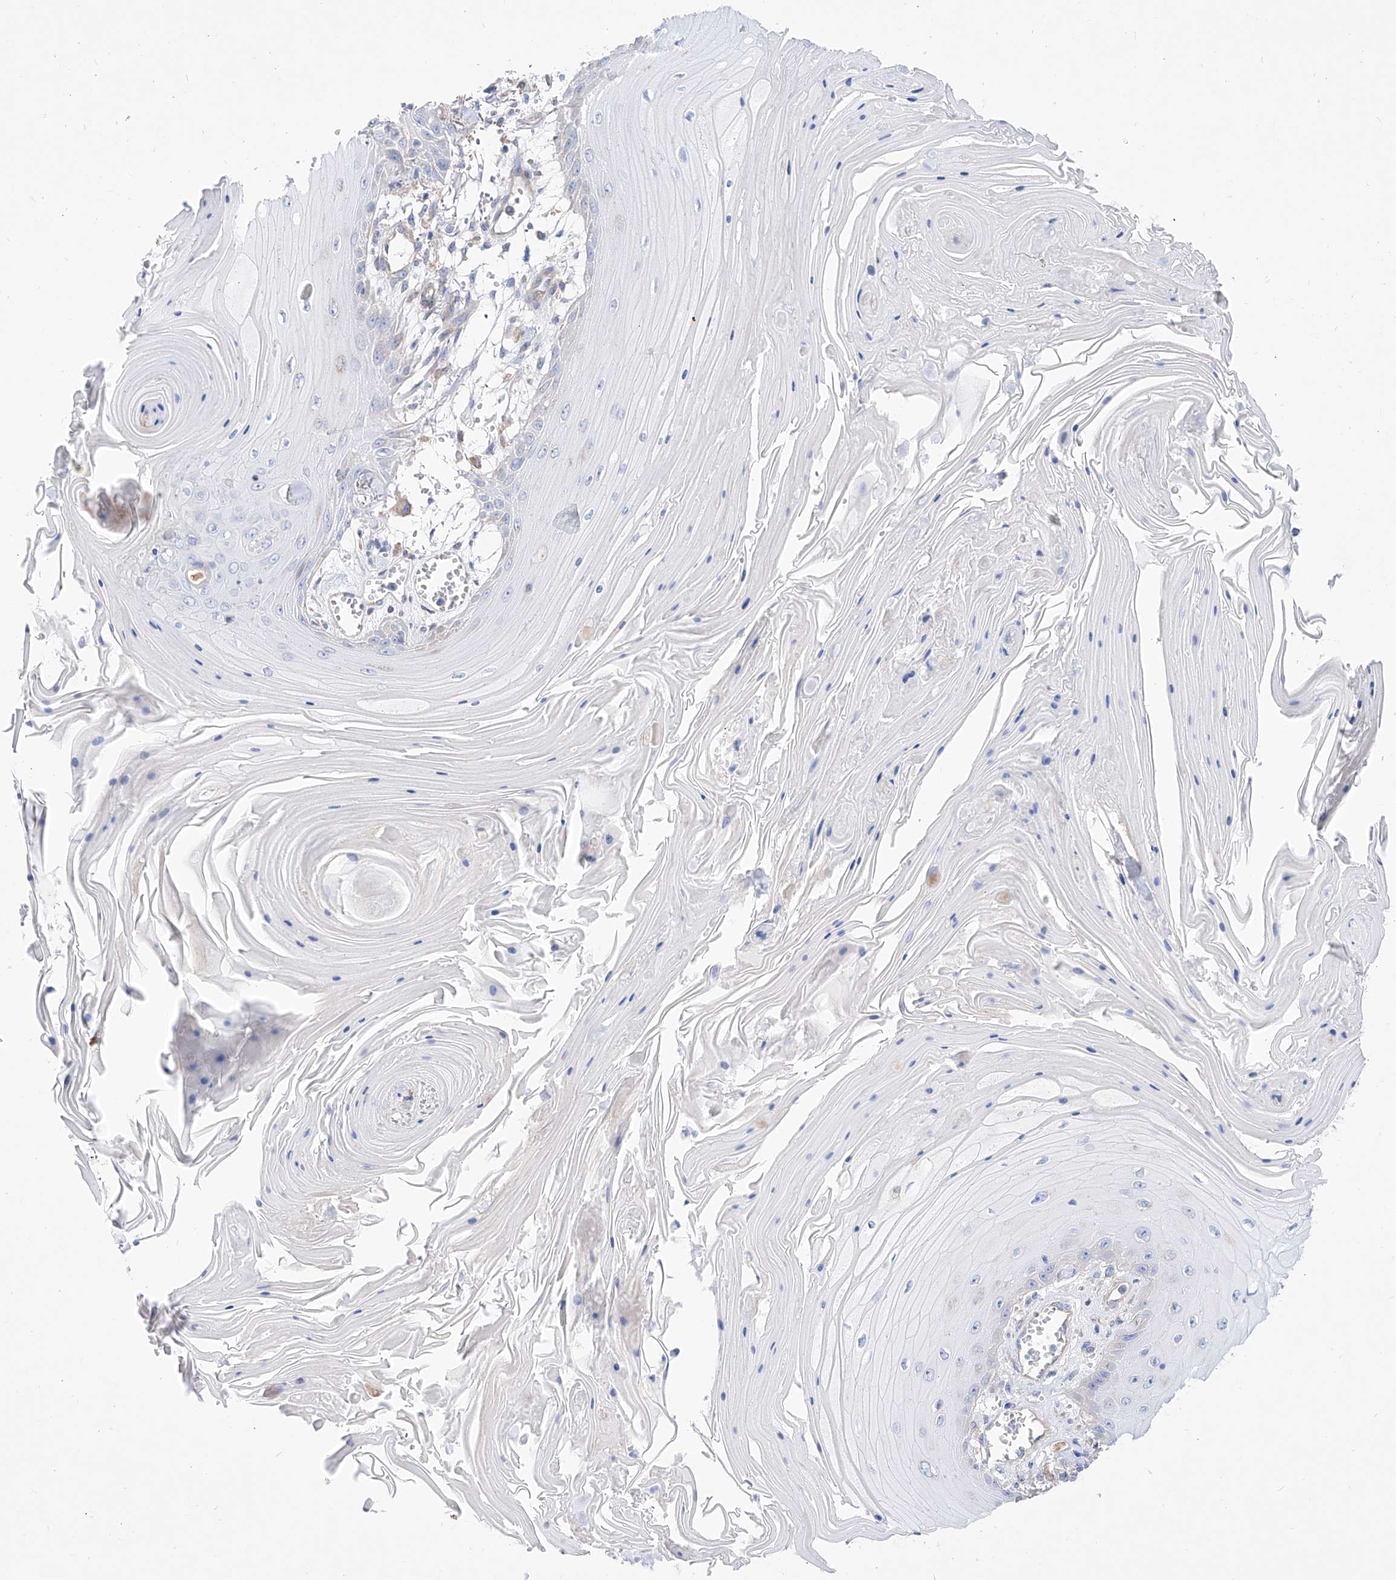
{"staining": {"intensity": "negative", "quantity": "none", "location": "none"}, "tissue": "skin cancer", "cell_type": "Tumor cells", "image_type": "cancer", "snomed": [{"axis": "morphology", "description": "Squamous cell carcinoma, NOS"}, {"axis": "topography", "description": "Skin"}], "caption": "Immunohistochemistry micrograph of human skin cancer stained for a protein (brown), which shows no positivity in tumor cells. (Immunohistochemistry, brightfield microscopy, high magnification).", "gene": "ZNF653", "patient": {"sex": "male", "age": 74}}